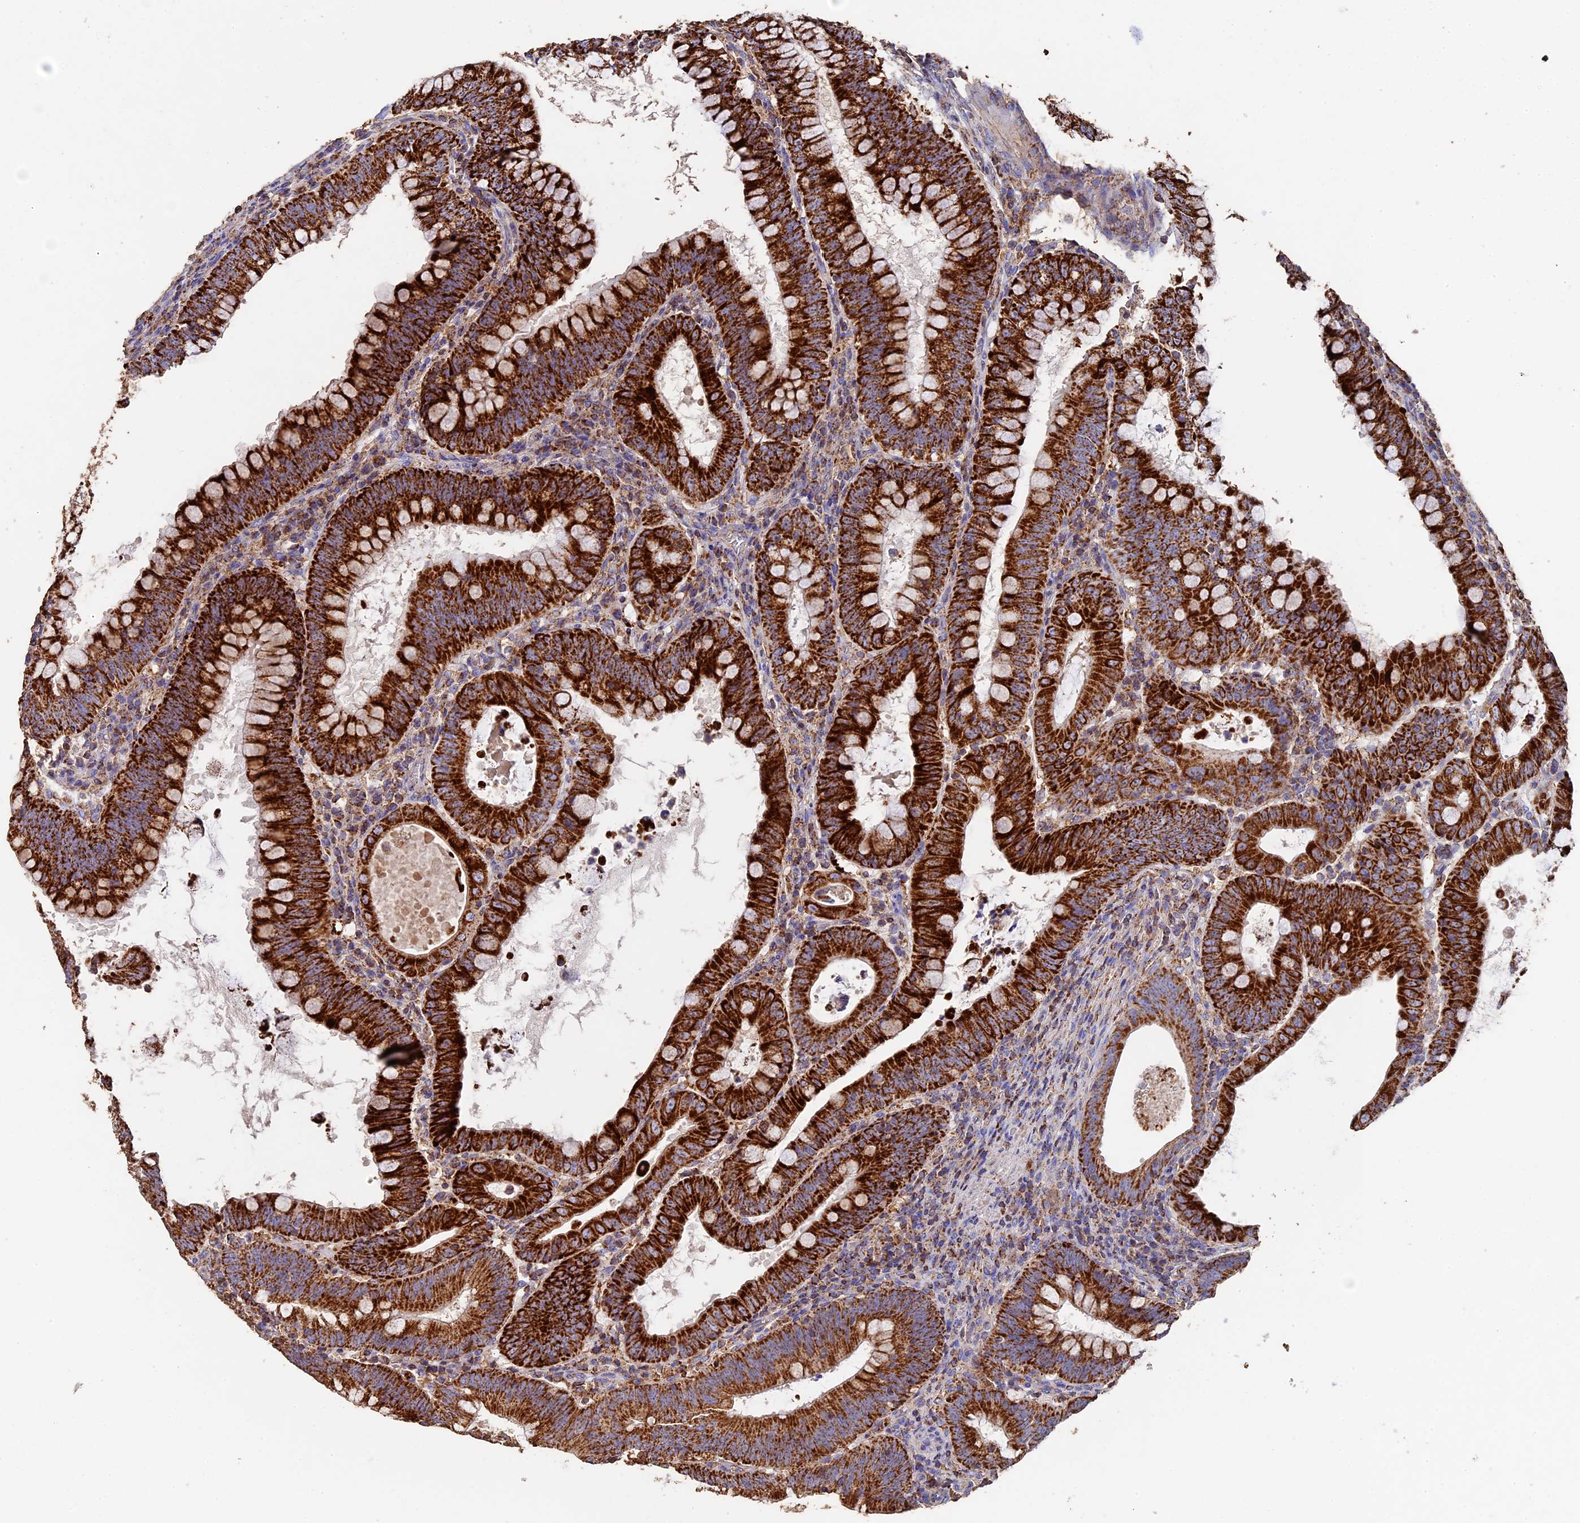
{"staining": {"intensity": "strong", "quantity": ">75%", "location": "cytoplasmic/membranous"}, "tissue": "colorectal cancer", "cell_type": "Tumor cells", "image_type": "cancer", "snomed": [{"axis": "morphology", "description": "Normal tissue, NOS"}, {"axis": "topography", "description": "Colon"}], "caption": "Immunohistochemical staining of human colorectal cancer shows high levels of strong cytoplasmic/membranous protein positivity in about >75% of tumor cells. (DAB = brown stain, brightfield microscopy at high magnification).", "gene": "ADAT1", "patient": {"sex": "female", "age": 82}}